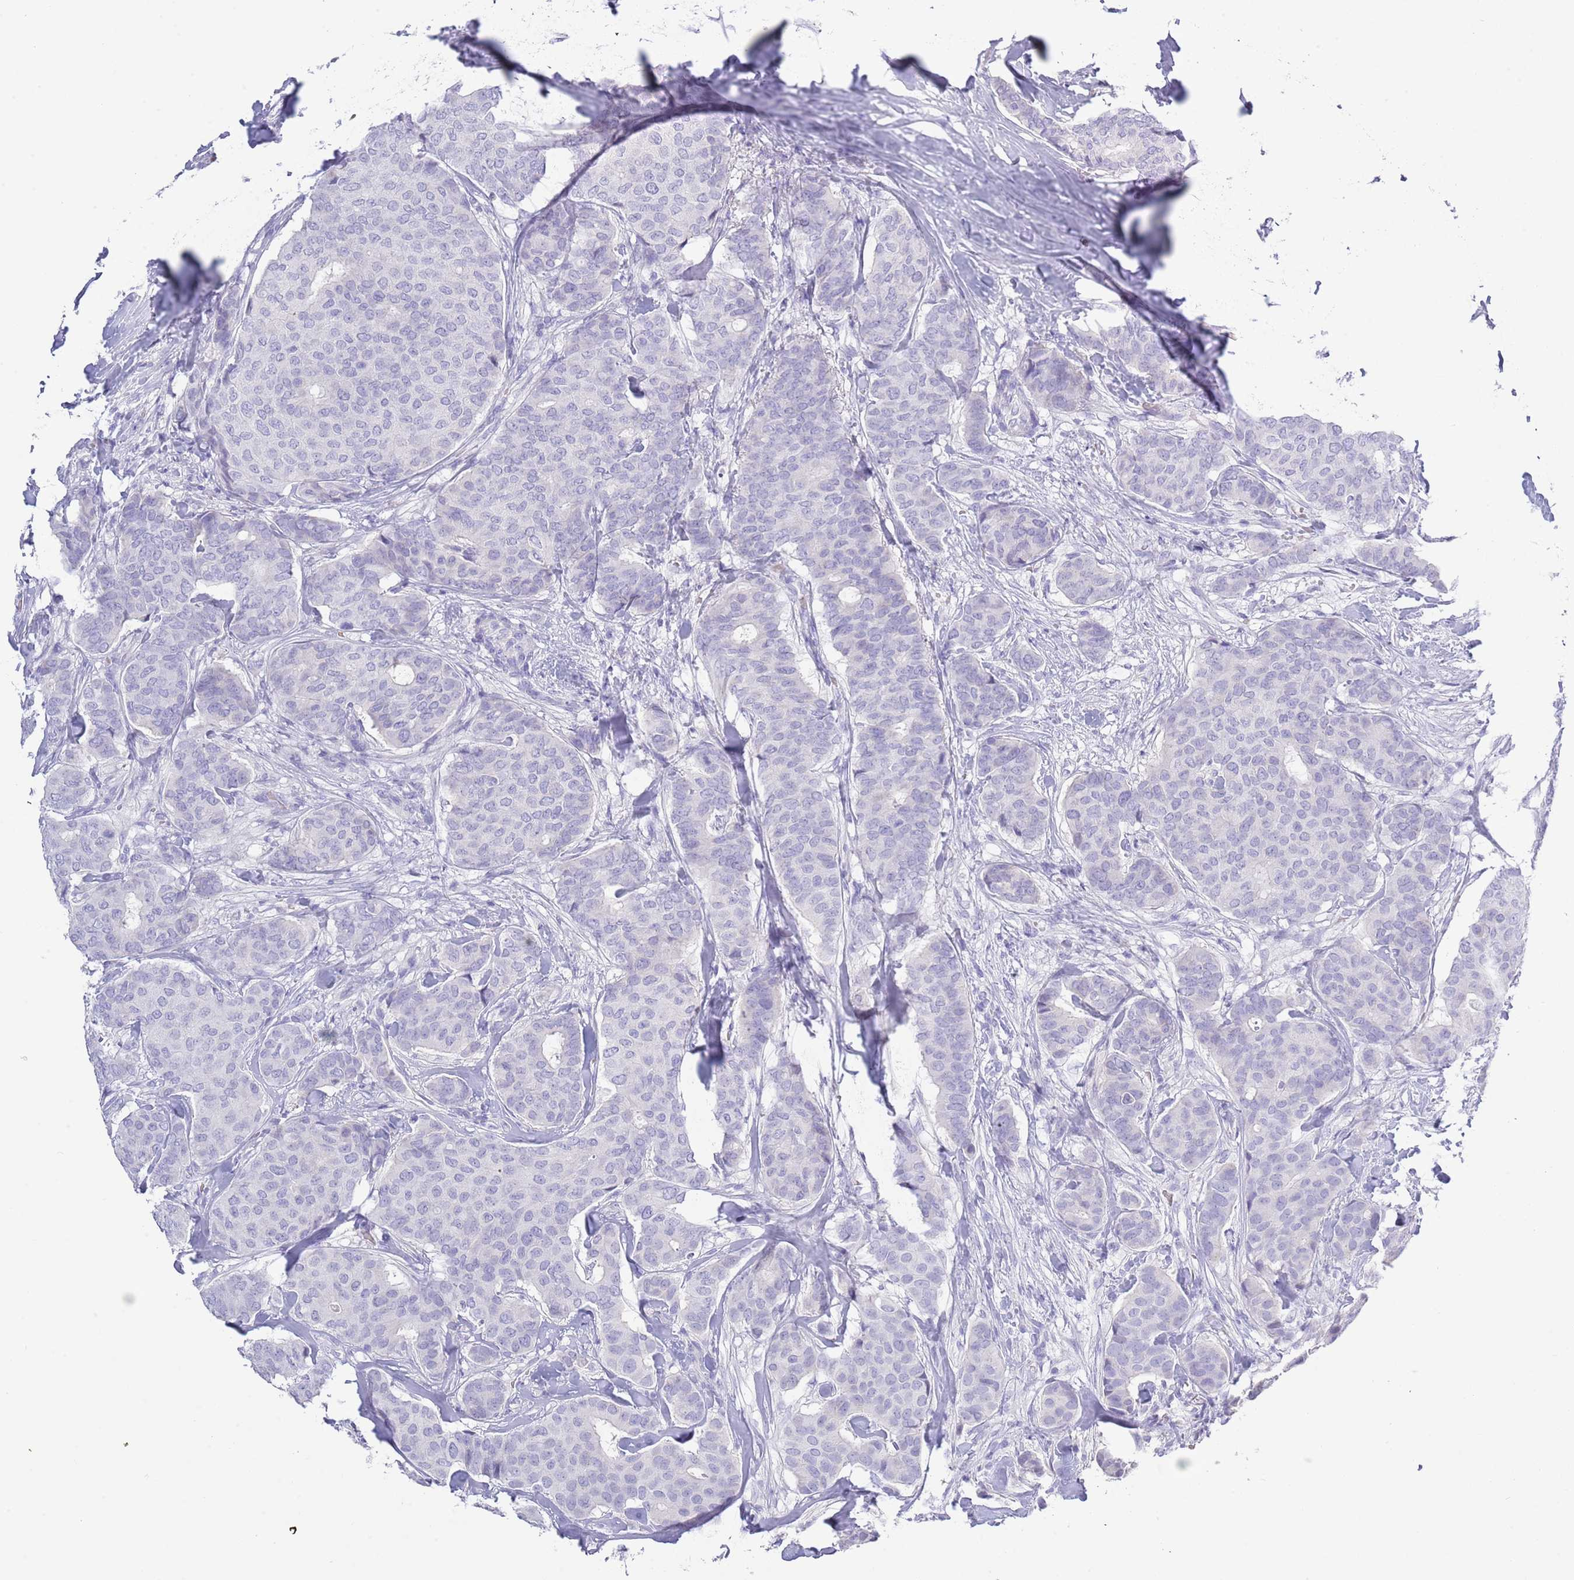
{"staining": {"intensity": "negative", "quantity": "none", "location": "none"}, "tissue": "breast cancer", "cell_type": "Tumor cells", "image_type": "cancer", "snomed": [{"axis": "morphology", "description": "Duct carcinoma"}, {"axis": "topography", "description": "Breast"}], "caption": "IHC image of neoplastic tissue: human breast cancer stained with DAB (3,3'-diaminobenzidine) shows no significant protein staining in tumor cells.", "gene": "ACR", "patient": {"sex": "female", "age": 75}}